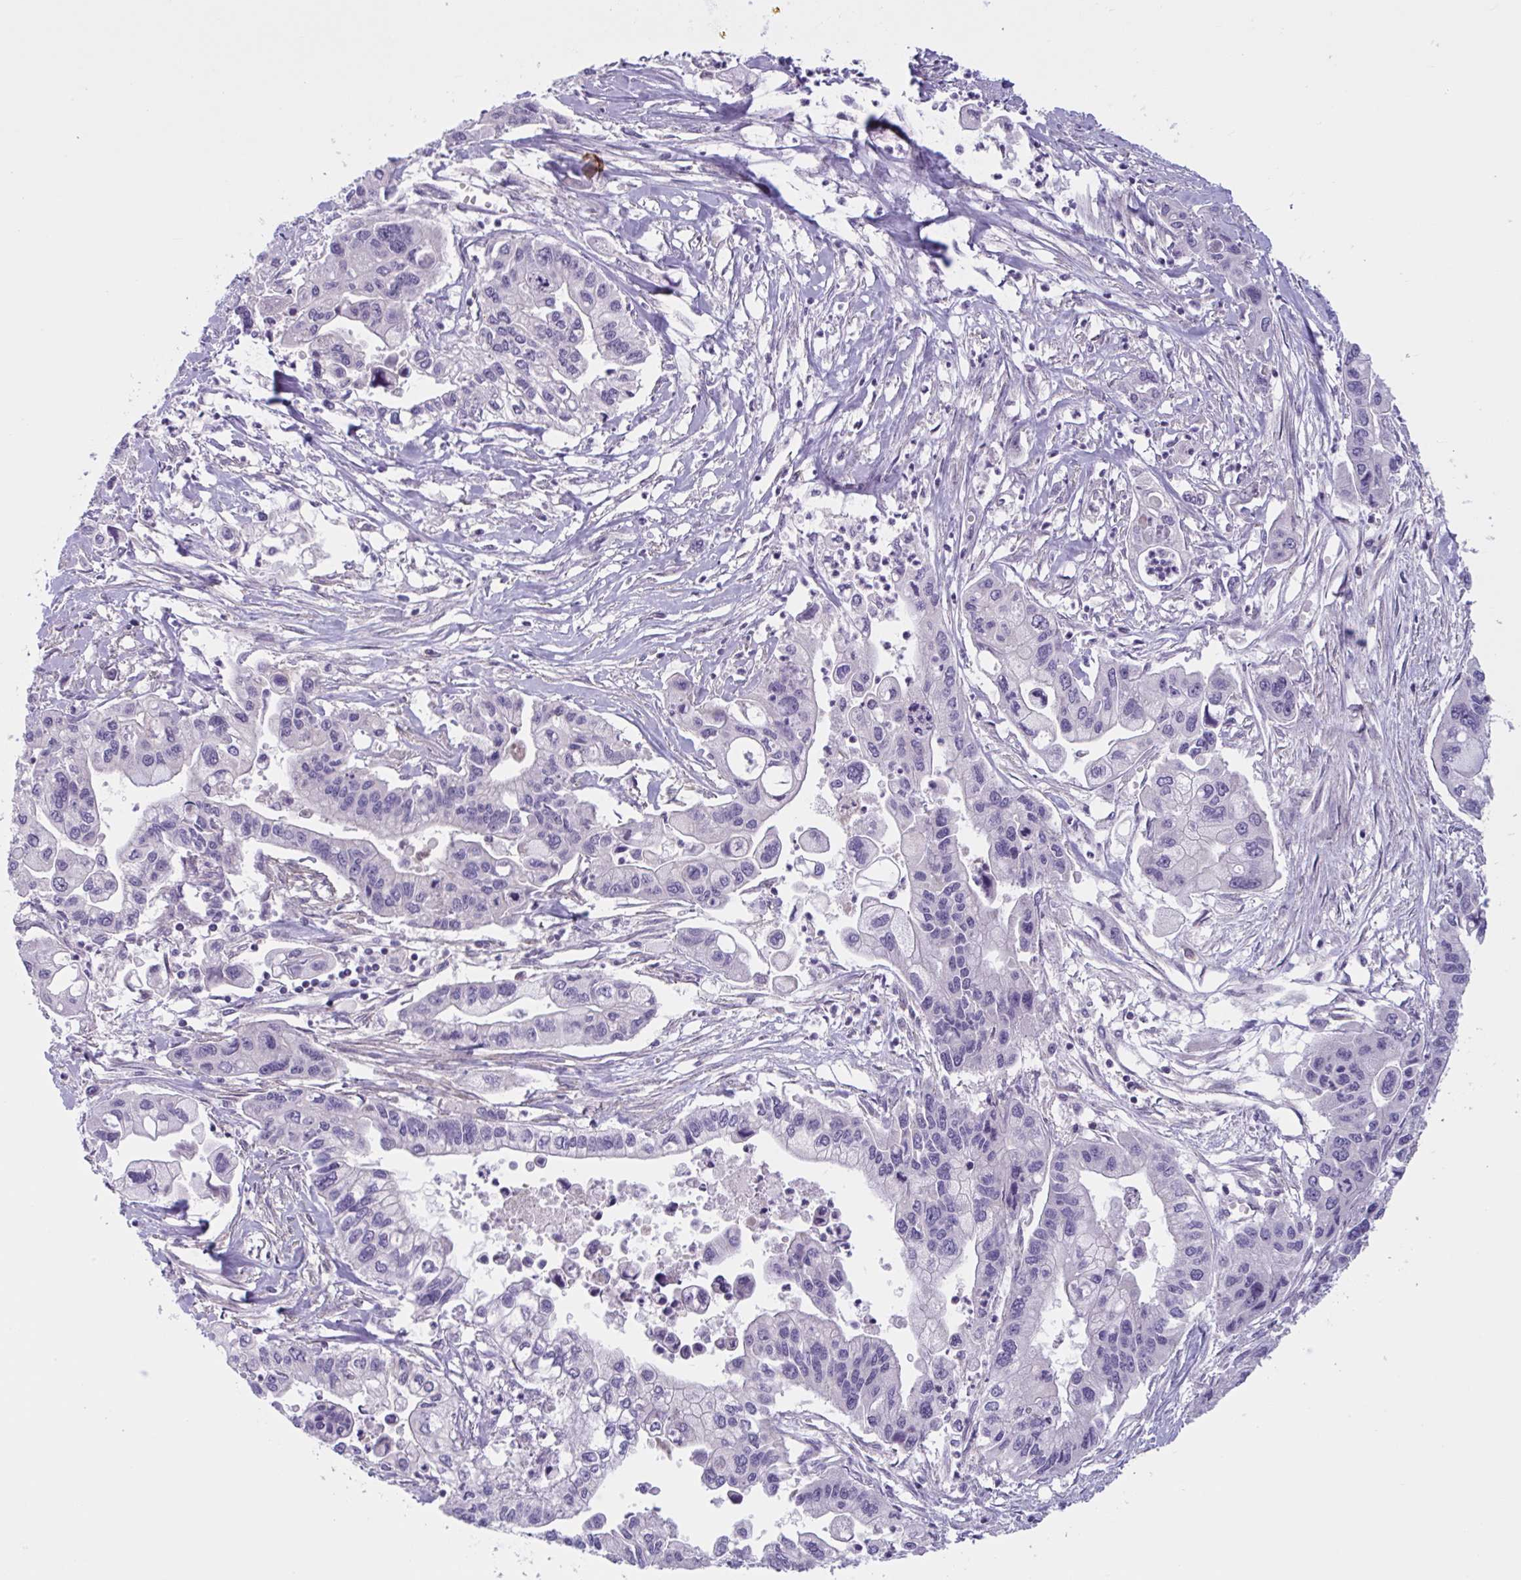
{"staining": {"intensity": "negative", "quantity": "none", "location": "none"}, "tissue": "pancreatic cancer", "cell_type": "Tumor cells", "image_type": "cancer", "snomed": [{"axis": "morphology", "description": "Adenocarcinoma, NOS"}, {"axis": "topography", "description": "Pancreas"}], "caption": "Tumor cells show no significant protein expression in pancreatic cancer (adenocarcinoma).", "gene": "WNT9B", "patient": {"sex": "male", "age": 62}}